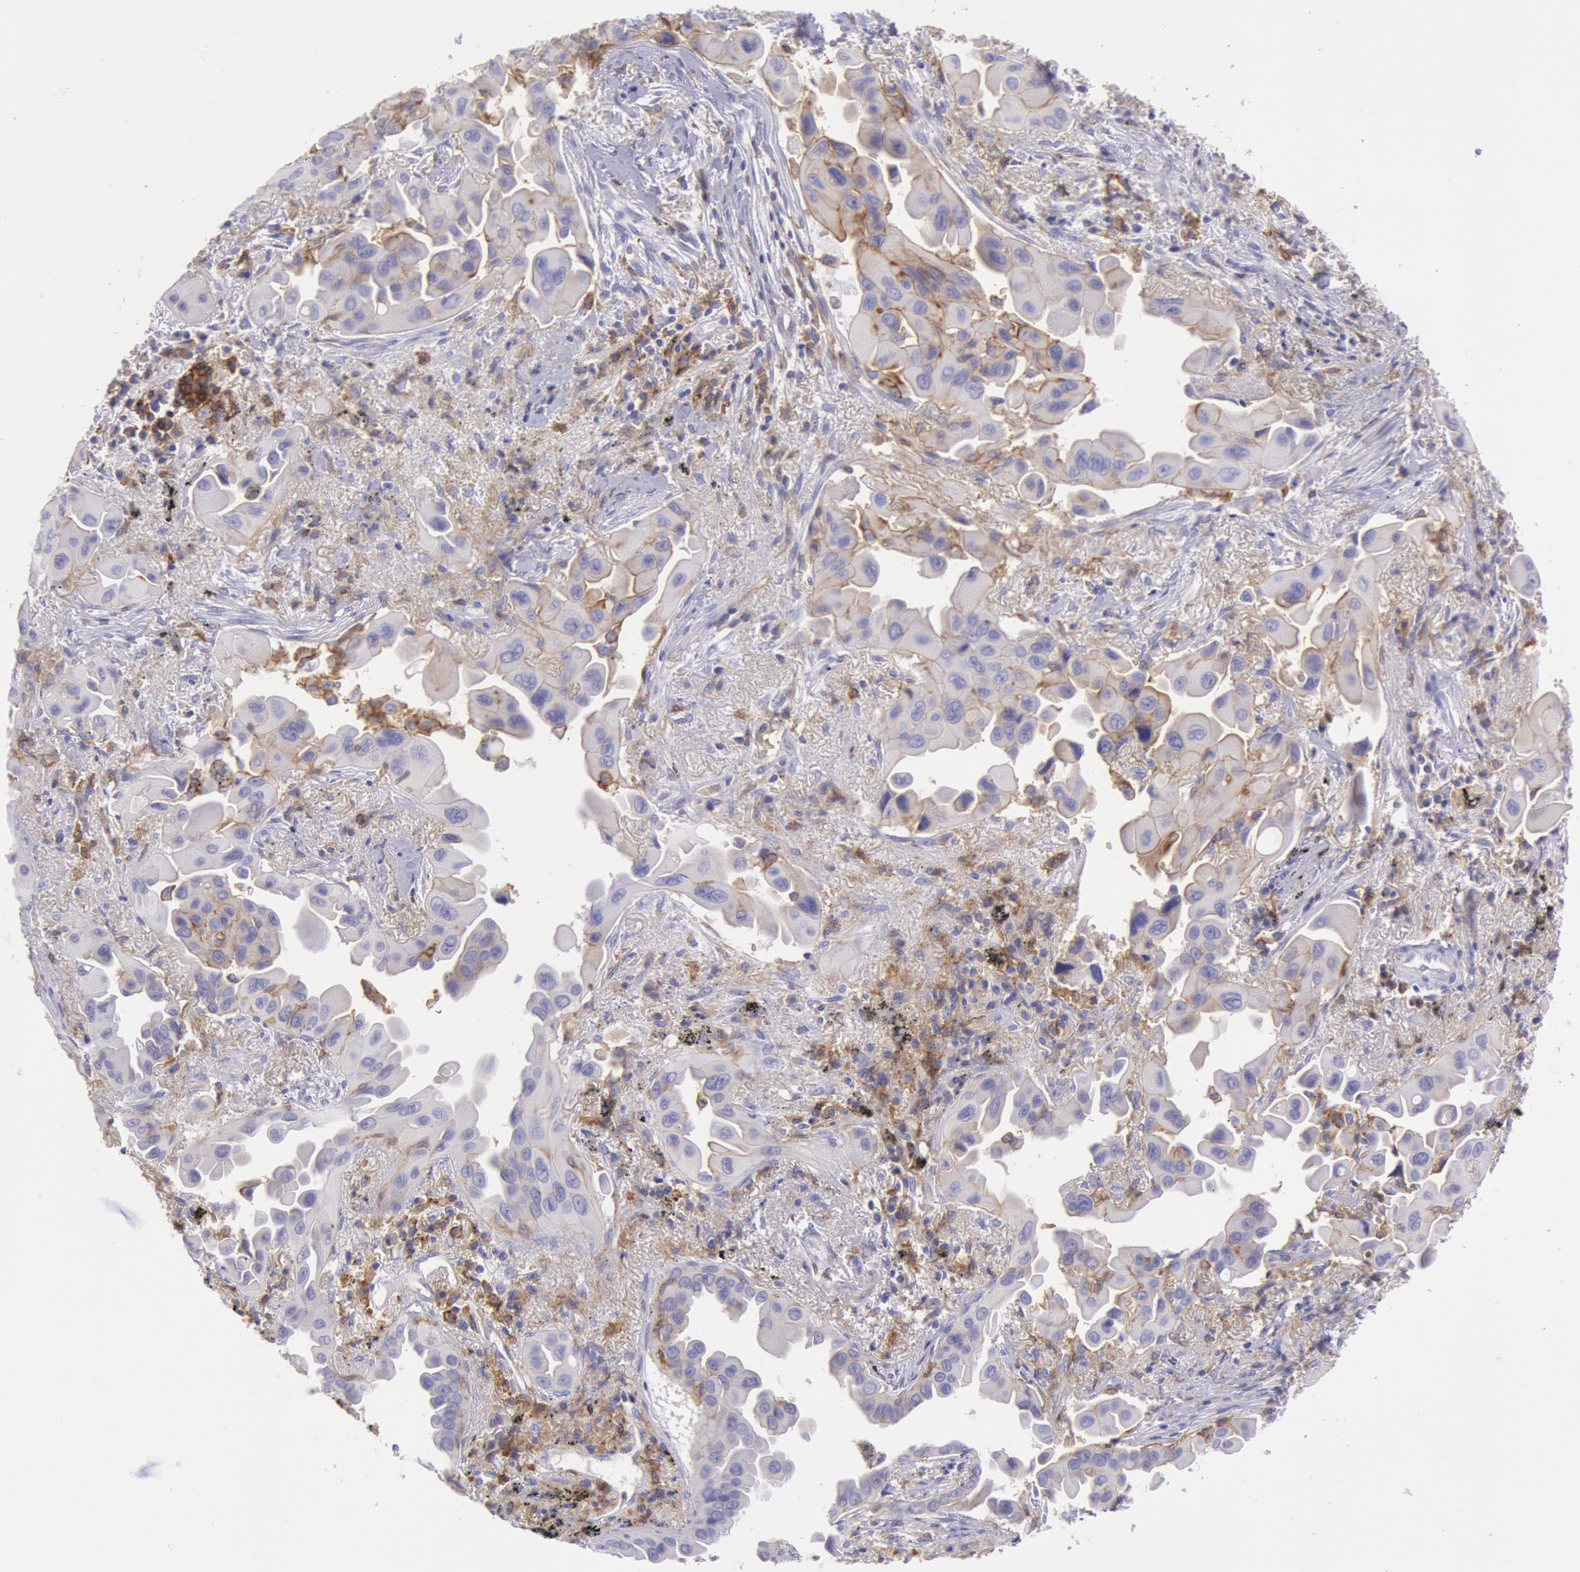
{"staining": {"intensity": "weak", "quantity": "<25%", "location": "cytoplasmic/membranous"}, "tissue": "lung cancer", "cell_type": "Tumor cells", "image_type": "cancer", "snomed": [{"axis": "morphology", "description": "Adenocarcinoma, NOS"}, {"axis": "topography", "description": "Lung"}], "caption": "IHC of lung adenocarcinoma shows no staining in tumor cells.", "gene": "LYN", "patient": {"sex": "male", "age": 68}}